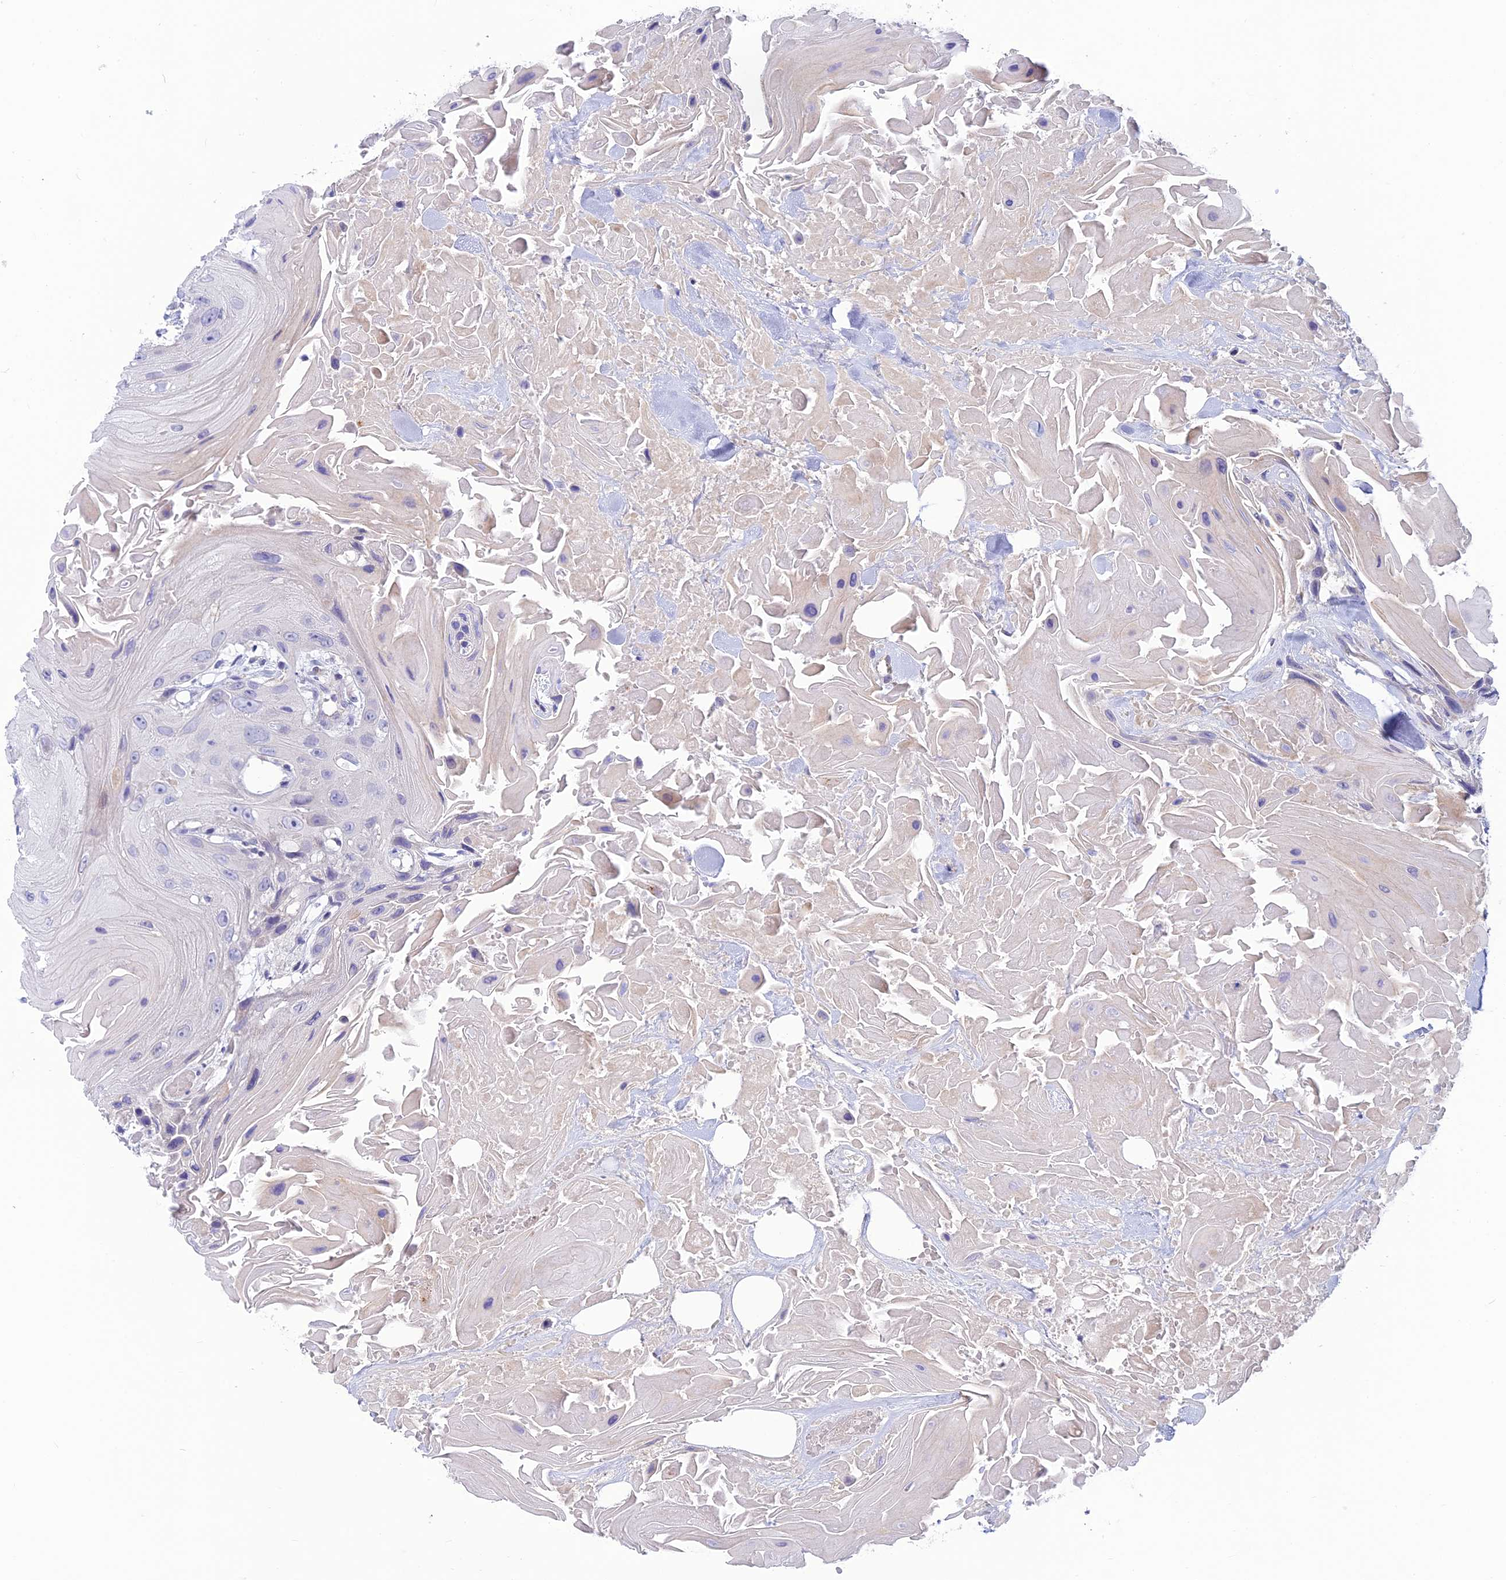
{"staining": {"intensity": "negative", "quantity": "none", "location": "none"}, "tissue": "head and neck cancer", "cell_type": "Tumor cells", "image_type": "cancer", "snomed": [{"axis": "morphology", "description": "Squamous cell carcinoma, NOS"}, {"axis": "topography", "description": "Head-Neck"}], "caption": "Head and neck cancer (squamous cell carcinoma) was stained to show a protein in brown. There is no significant expression in tumor cells. (Immunohistochemistry (ihc), brightfield microscopy, high magnification).", "gene": "XPO7", "patient": {"sex": "male", "age": 81}}